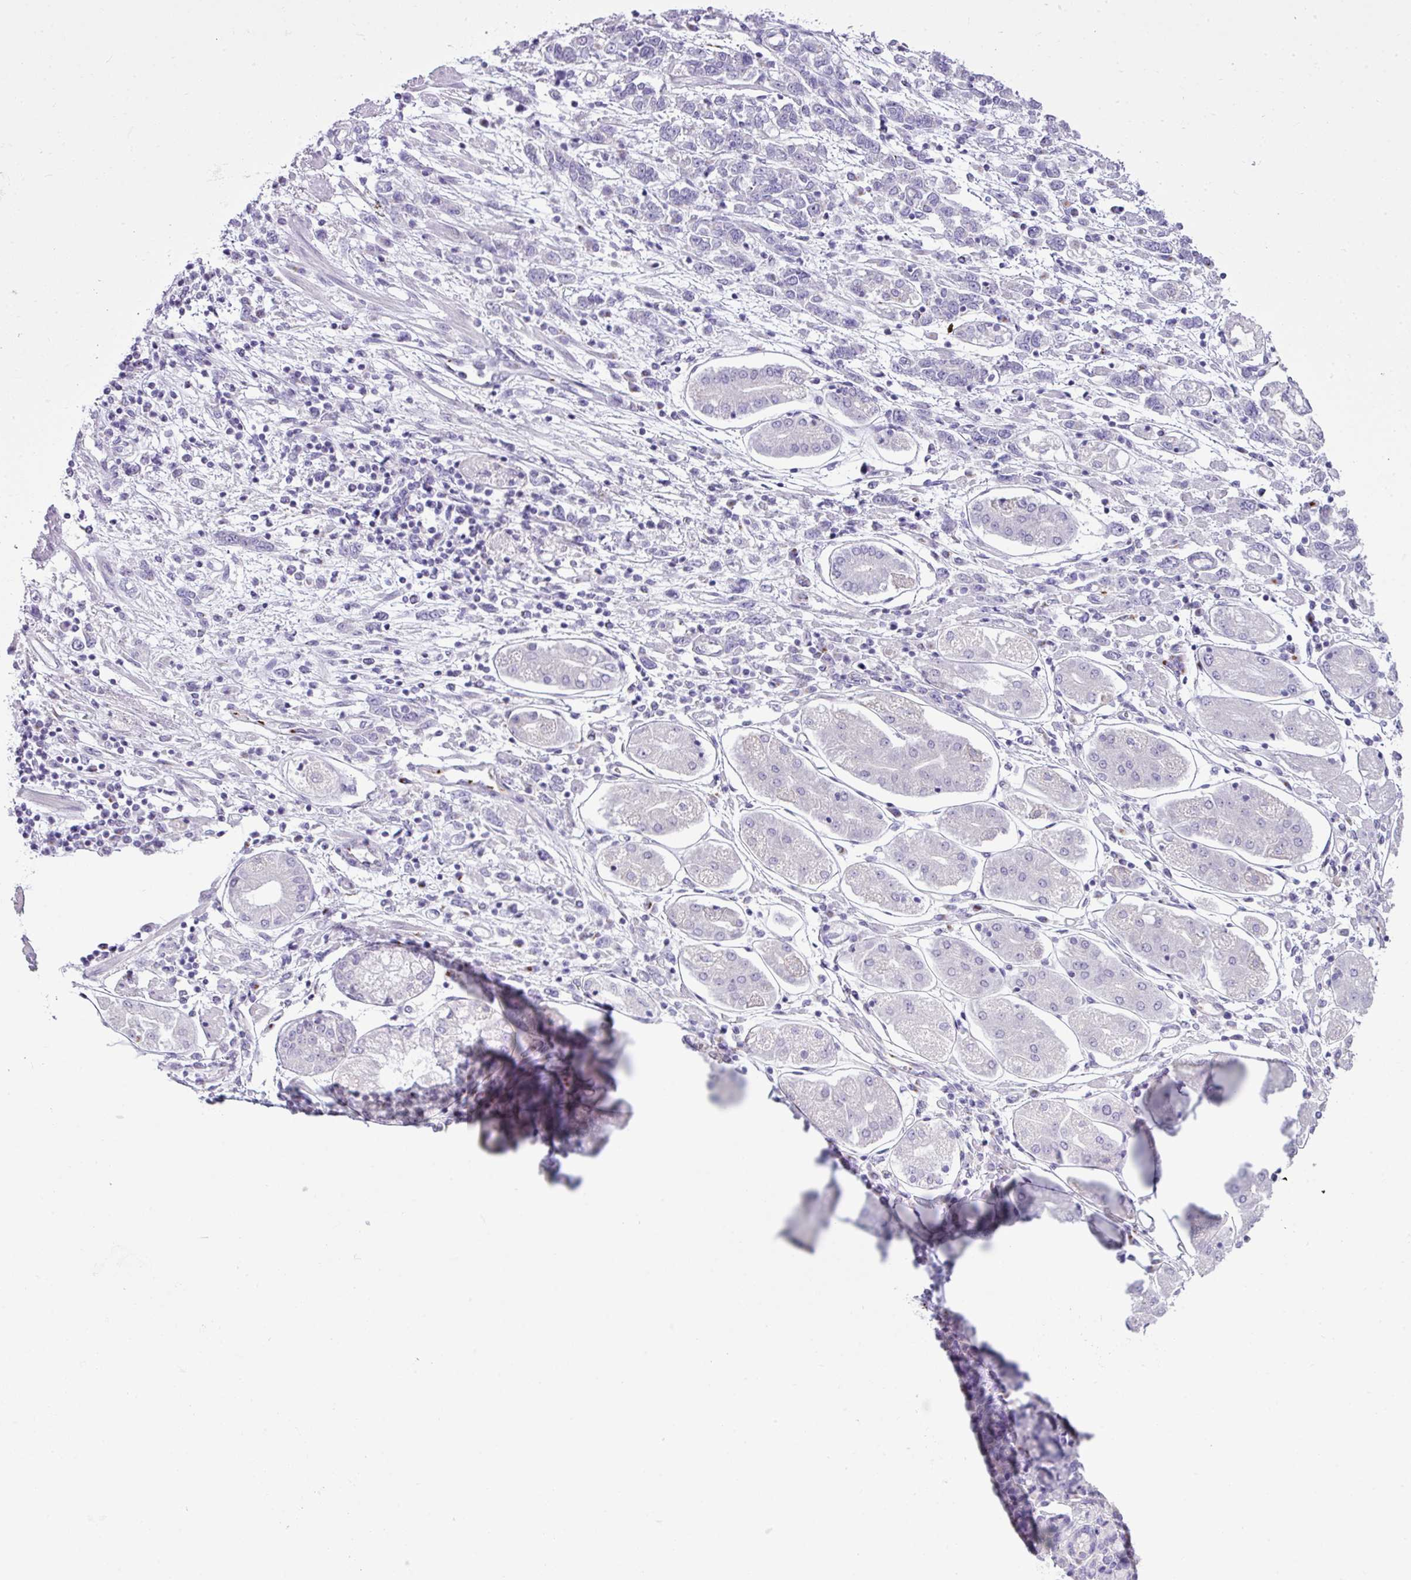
{"staining": {"intensity": "negative", "quantity": "none", "location": "none"}, "tissue": "stomach cancer", "cell_type": "Tumor cells", "image_type": "cancer", "snomed": [{"axis": "morphology", "description": "Adenocarcinoma, NOS"}, {"axis": "topography", "description": "Stomach"}], "caption": "Stomach cancer (adenocarcinoma) was stained to show a protein in brown. There is no significant staining in tumor cells.", "gene": "FAM43A", "patient": {"sex": "female", "age": 76}}